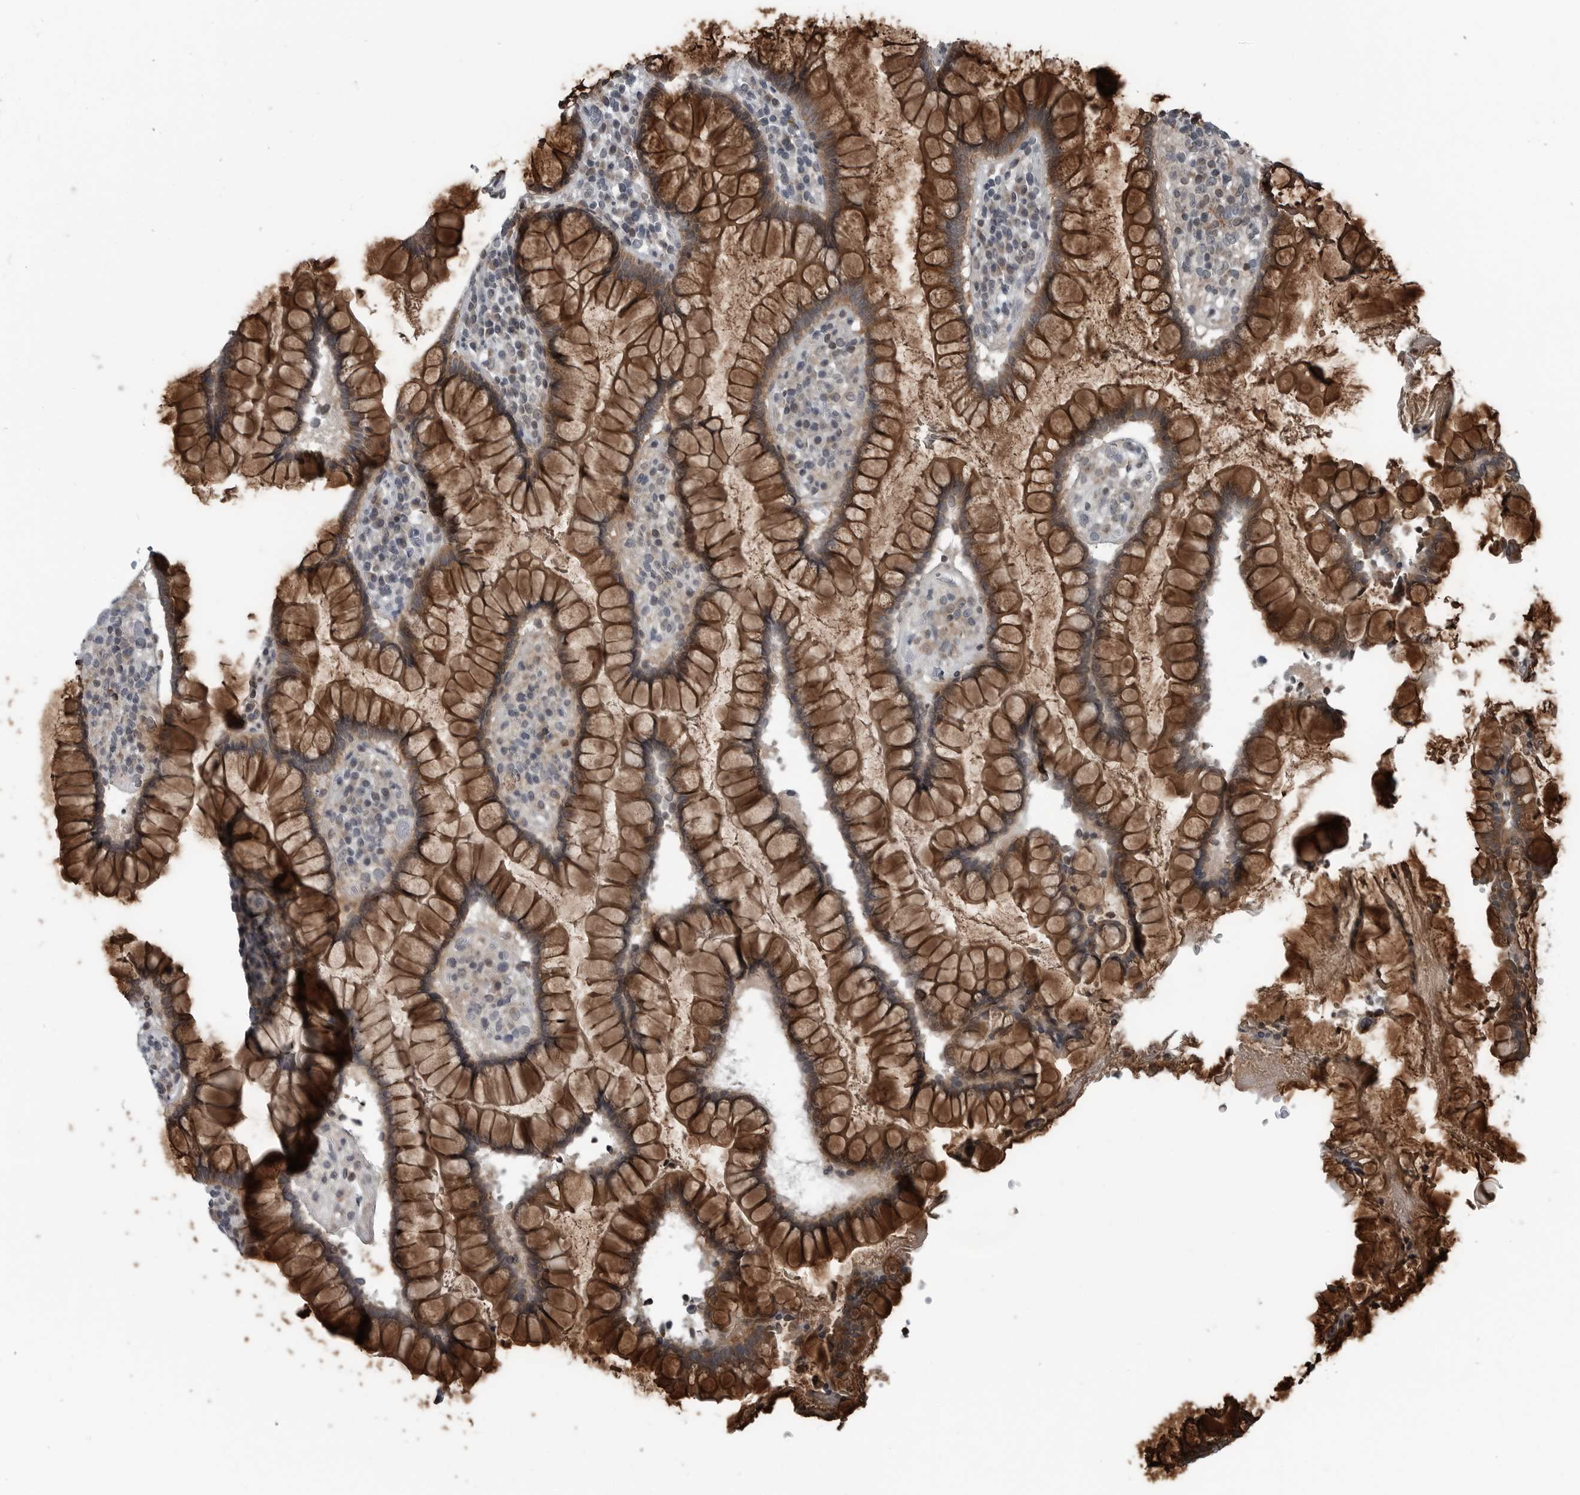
{"staining": {"intensity": "negative", "quantity": "none", "location": "none"}, "tissue": "colon", "cell_type": "Endothelial cells", "image_type": "normal", "snomed": [{"axis": "morphology", "description": "Normal tissue, NOS"}, {"axis": "topography", "description": "Colon"}], "caption": "An image of human colon is negative for staining in endothelial cells. (Stains: DAB immunohistochemistry with hematoxylin counter stain, Microscopy: brightfield microscopy at high magnification).", "gene": "GAK", "patient": {"sex": "female", "age": 79}}